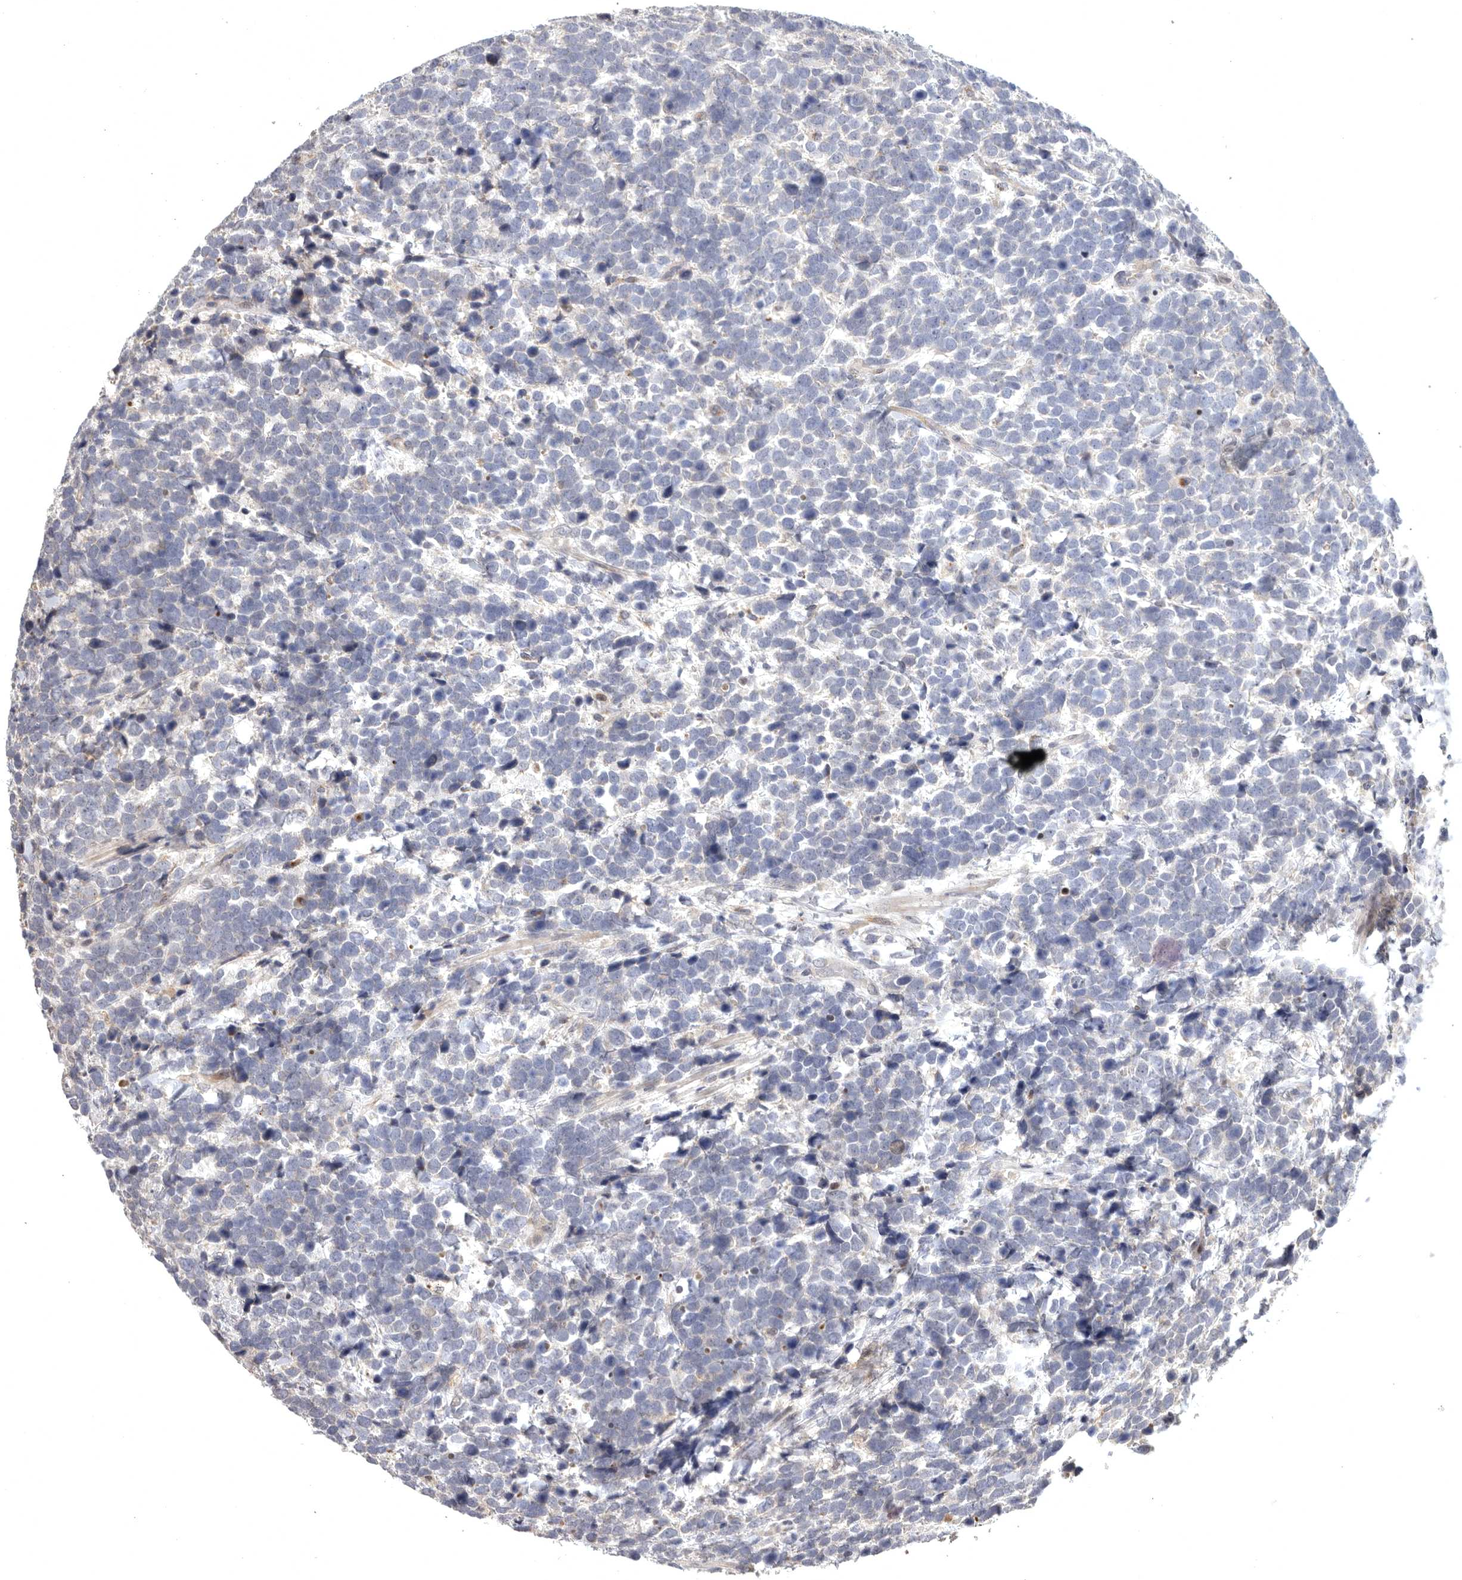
{"staining": {"intensity": "negative", "quantity": "none", "location": "none"}, "tissue": "urothelial cancer", "cell_type": "Tumor cells", "image_type": "cancer", "snomed": [{"axis": "morphology", "description": "Urothelial carcinoma, High grade"}, {"axis": "topography", "description": "Urinary bladder"}], "caption": "The histopathology image demonstrates no significant positivity in tumor cells of urothelial cancer.", "gene": "MAN2A1", "patient": {"sex": "female", "age": 82}}